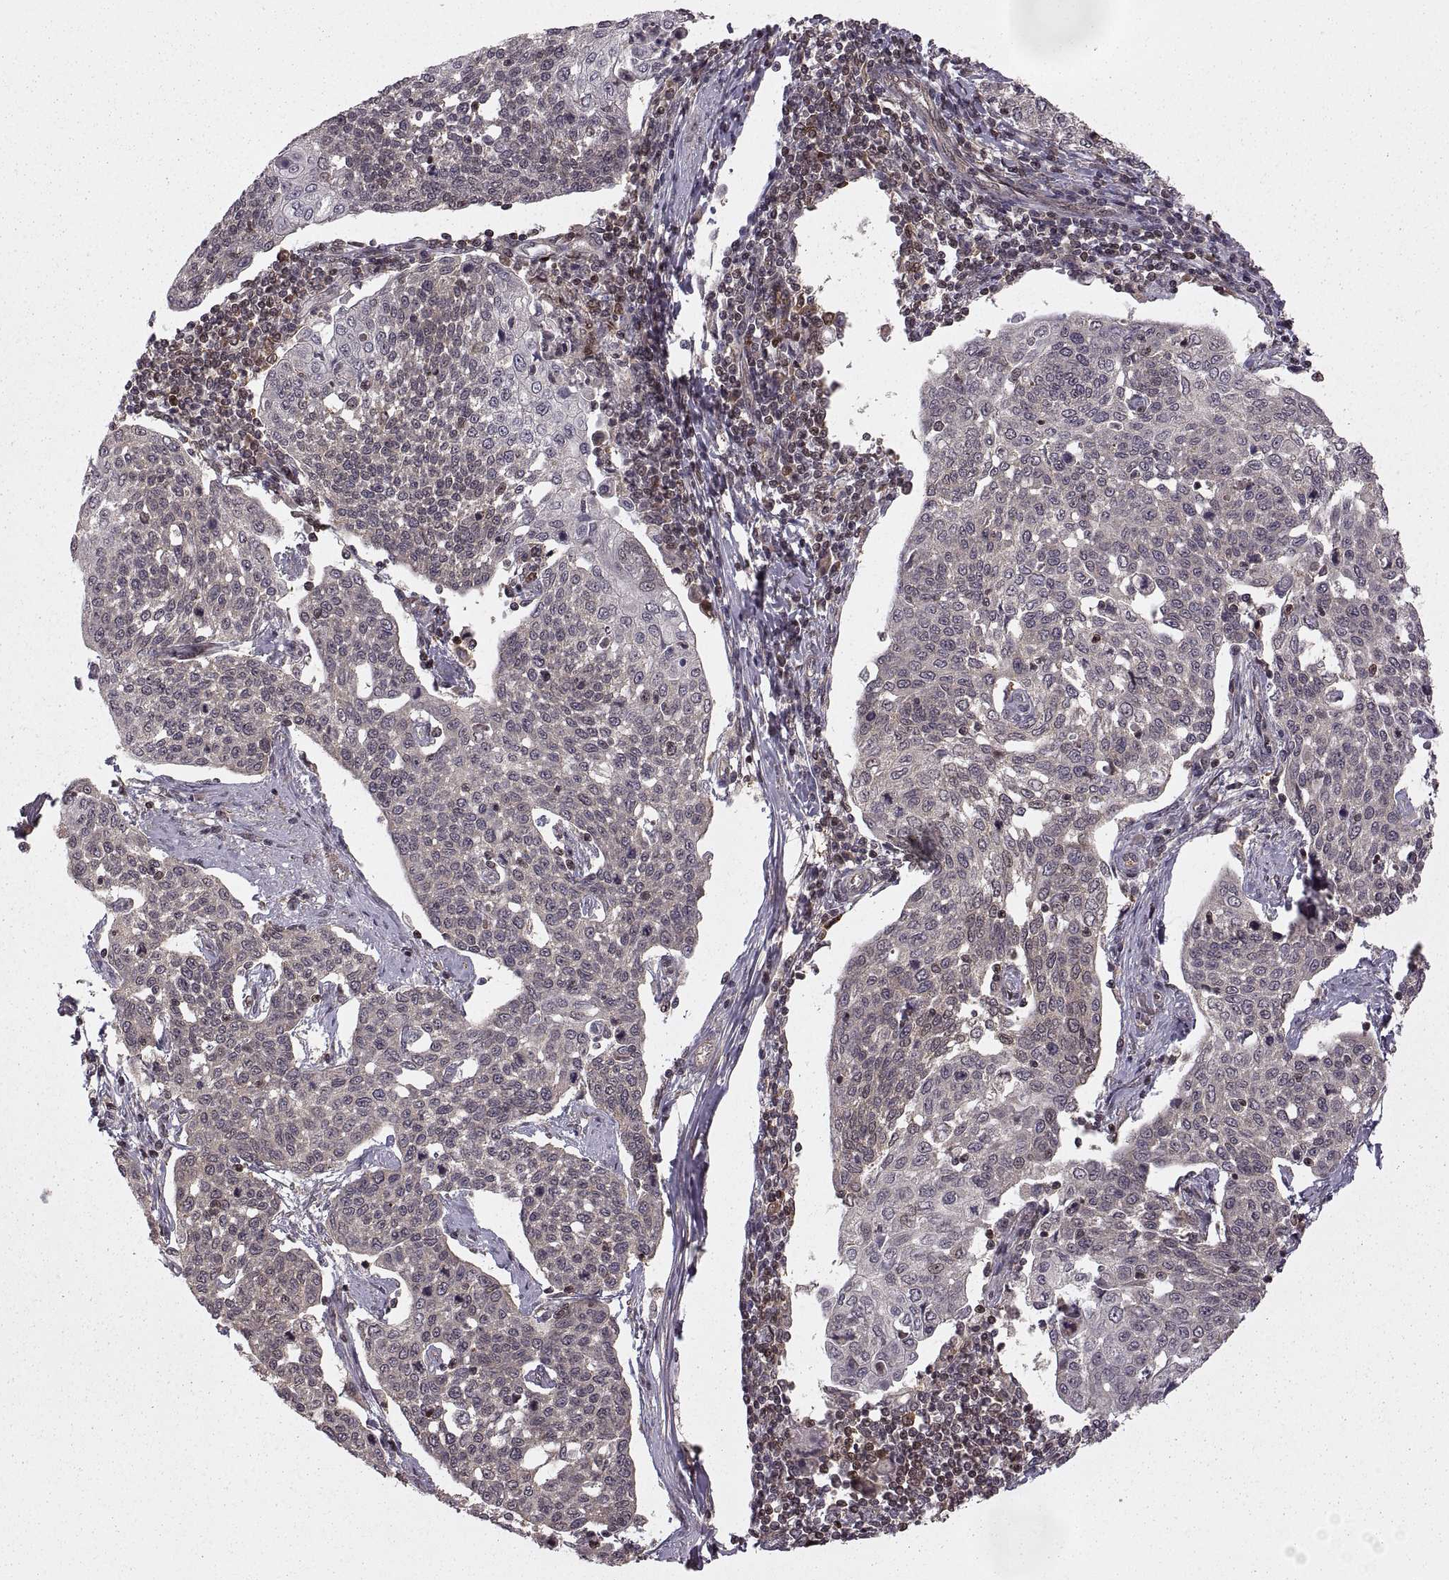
{"staining": {"intensity": "negative", "quantity": "none", "location": "none"}, "tissue": "cervical cancer", "cell_type": "Tumor cells", "image_type": "cancer", "snomed": [{"axis": "morphology", "description": "Squamous cell carcinoma, NOS"}, {"axis": "topography", "description": "Cervix"}], "caption": "Immunohistochemistry of human cervical cancer exhibits no staining in tumor cells. (DAB IHC, high magnification).", "gene": "DEDD", "patient": {"sex": "female", "age": 34}}